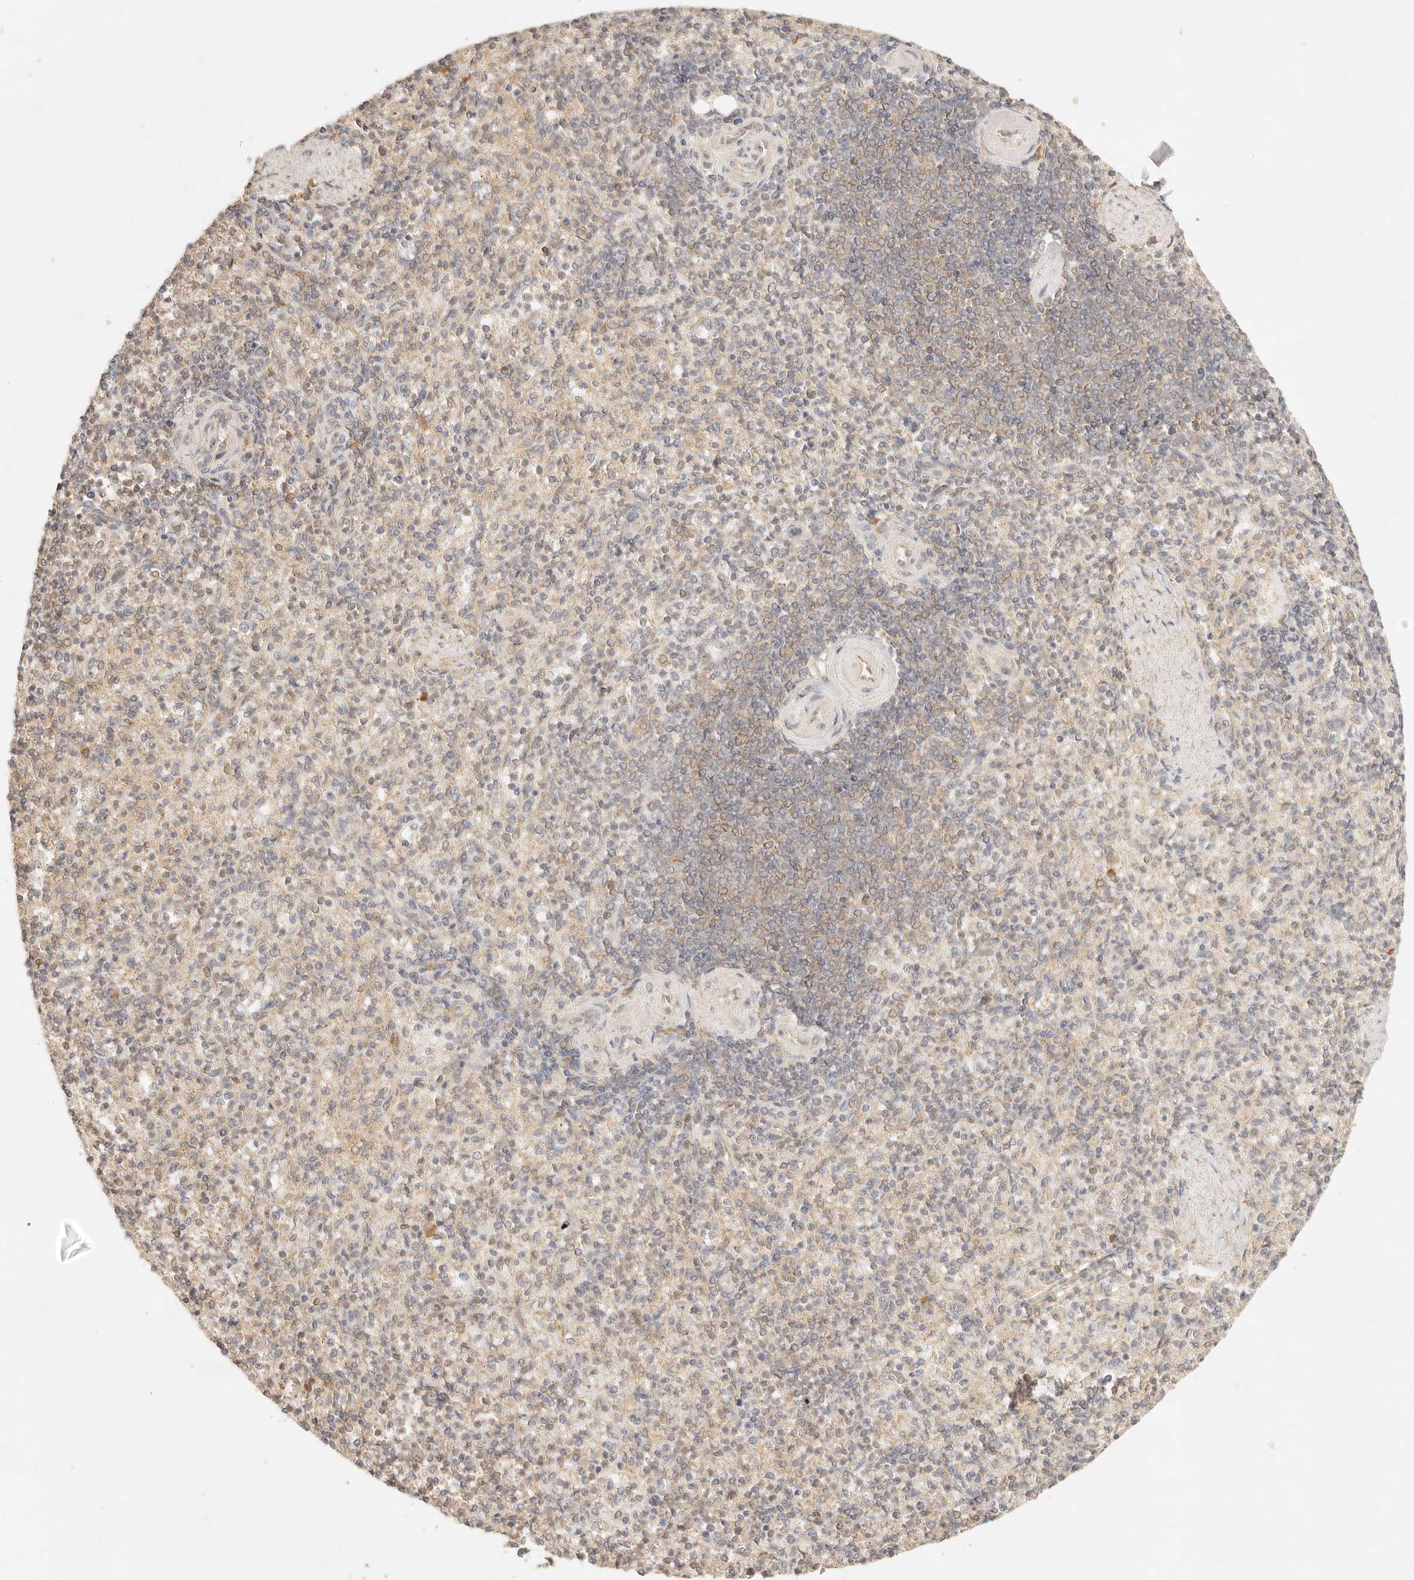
{"staining": {"intensity": "weak", "quantity": "25%-75%", "location": "cytoplasmic/membranous,nuclear"}, "tissue": "spleen", "cell_type": "Cells in red pulp", "image_type": "normal", "snomed": [{"axis": "morphology", "description": "Normal tissue, NOS"}, {"axis": "topography", "description": "Spleen"}], "caption": "A photomicrograph of human spleen stained for a protein exhibits weak cytoplasmic/membranous,nuclear brown staining in cells in red pulp. The staining is performed using DAB brown chromogen to label protein expression. The nuclei are counter-stained blue using hematoxylin.", "gene": "TRIM11", "patient": {"sex": "female", "age": 74}}